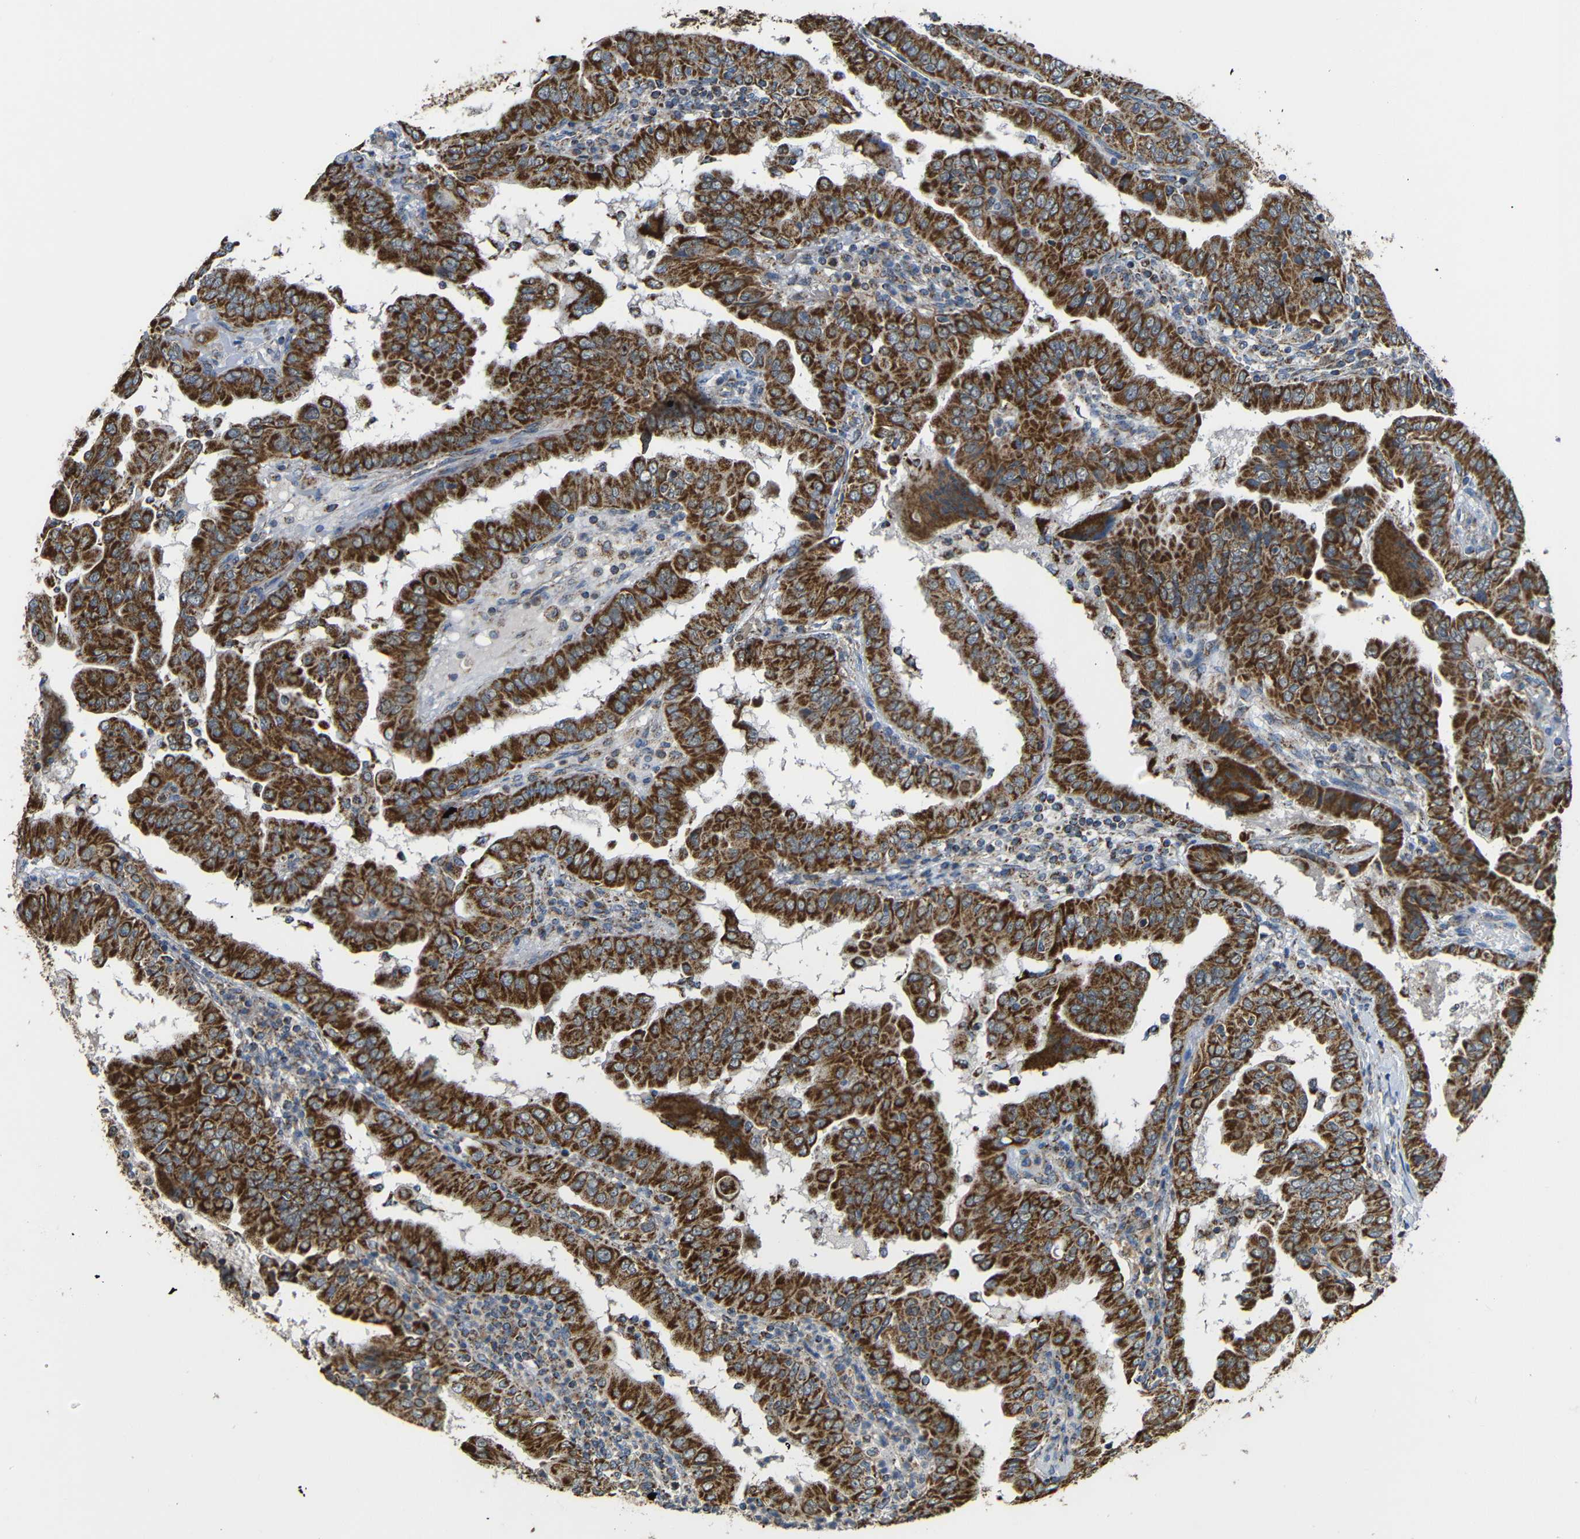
{"staining": {"intensity": "strong", "quantity": ">75%", "location": "cytoplasmic/membranous"}, "tissue": "thyroid cancer", "cell_type": "Tumor cells", "image_type": "cancer", "snomed": [{"axis": "morphology", "description": "Papillary adenocarcinoma, NOS"}, {"axis": "topography", "description": "Thyroid gland"}], "caption": "Protein expression analysis of papillary adenocarcinoma (thyroid) shows strong cytoplasmic/membranous staining in about >75% of tumor cells. Using DAB (brown) and hematoxylin (blue) stains, captured at high magnification using brightfield microscopy.", "gene": "NR3C2", "patient": {"sex": "male", "age": 33}}